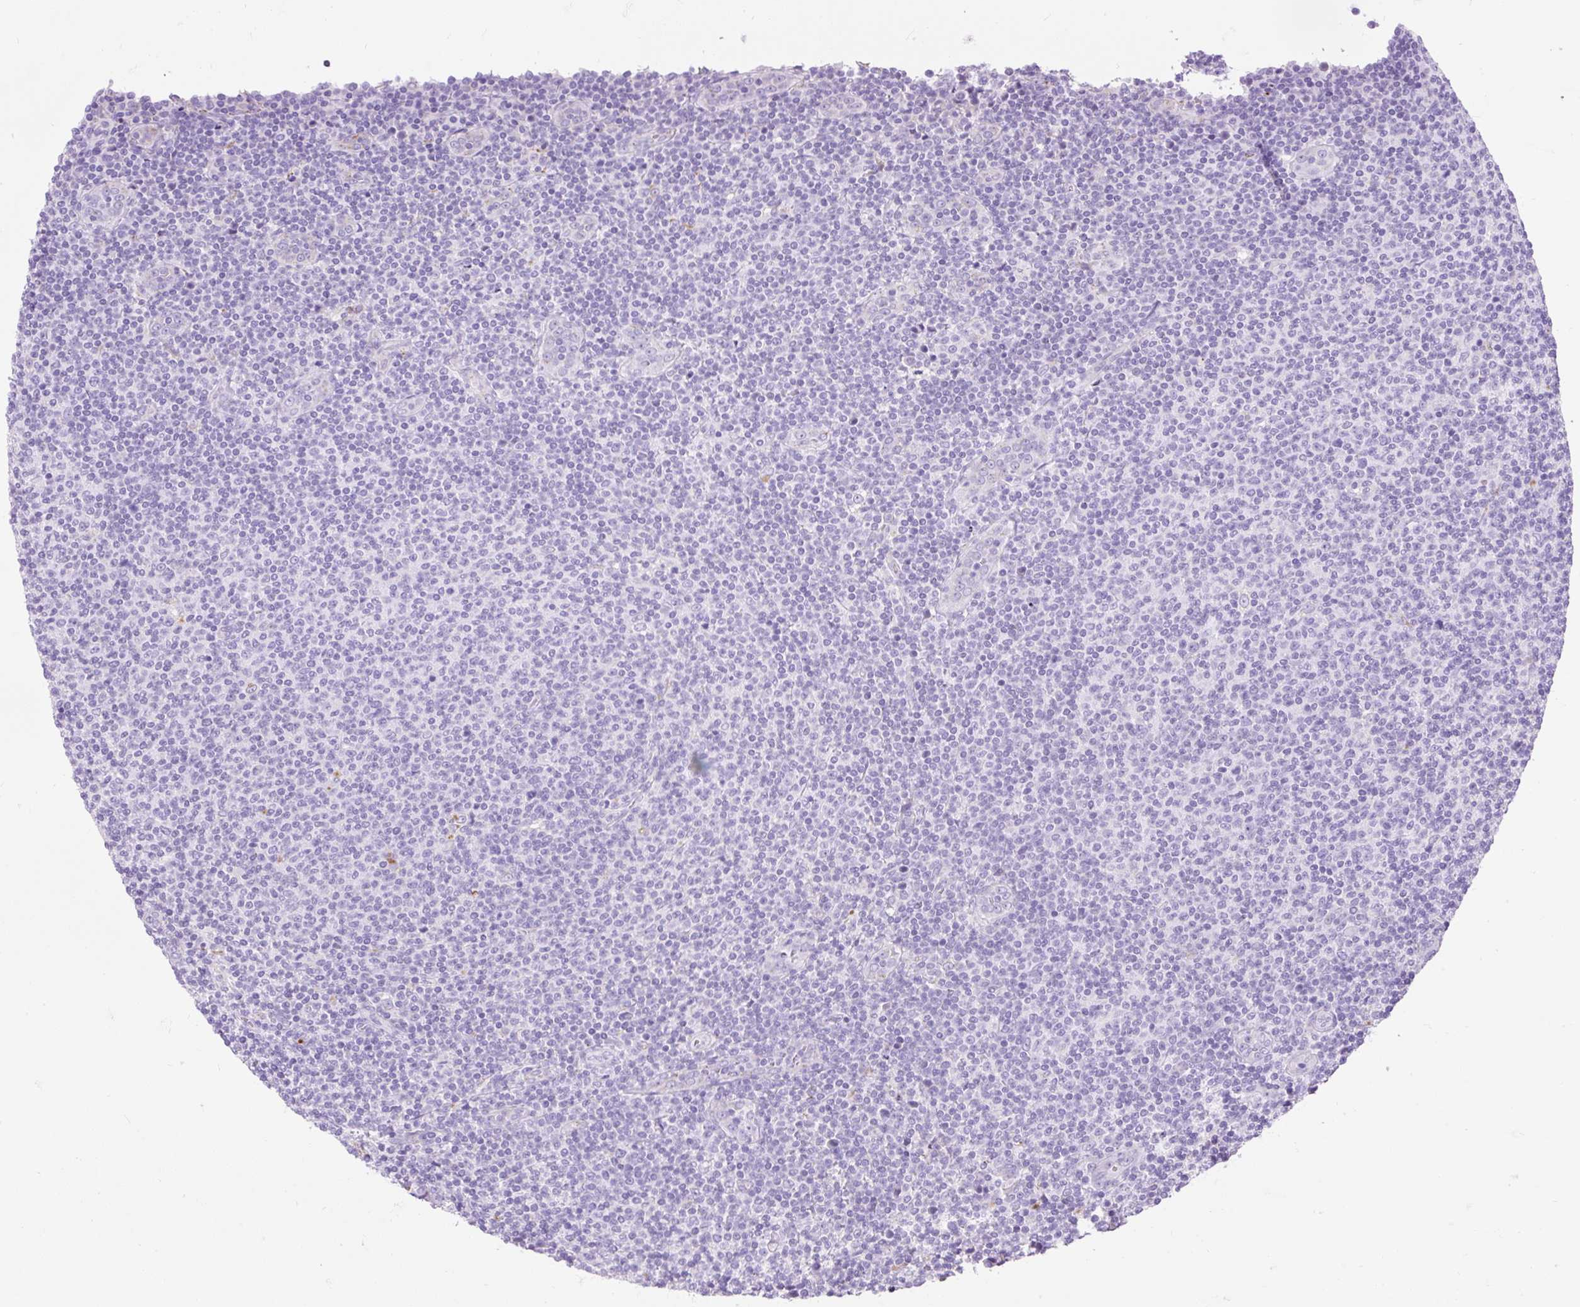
{"staining": {"intensity": "negative", "quantity": "none", "location": "none"}, "tissue": "lymphoma", "cell_type": "Tumor cells", "image_type": "cancer", "snomed": [{"axis": "morphology", "description": "Malignant lymphoma, non-Hodgkin's type, Low grade"}, {"axis": "topography", "description": "Lymph node"}], "caption": "Protein analysis of lymphoma reveals no significant expression in tumor cells.", "gene": "HEXB", "patient": {"sex": "male", "age": 66}}